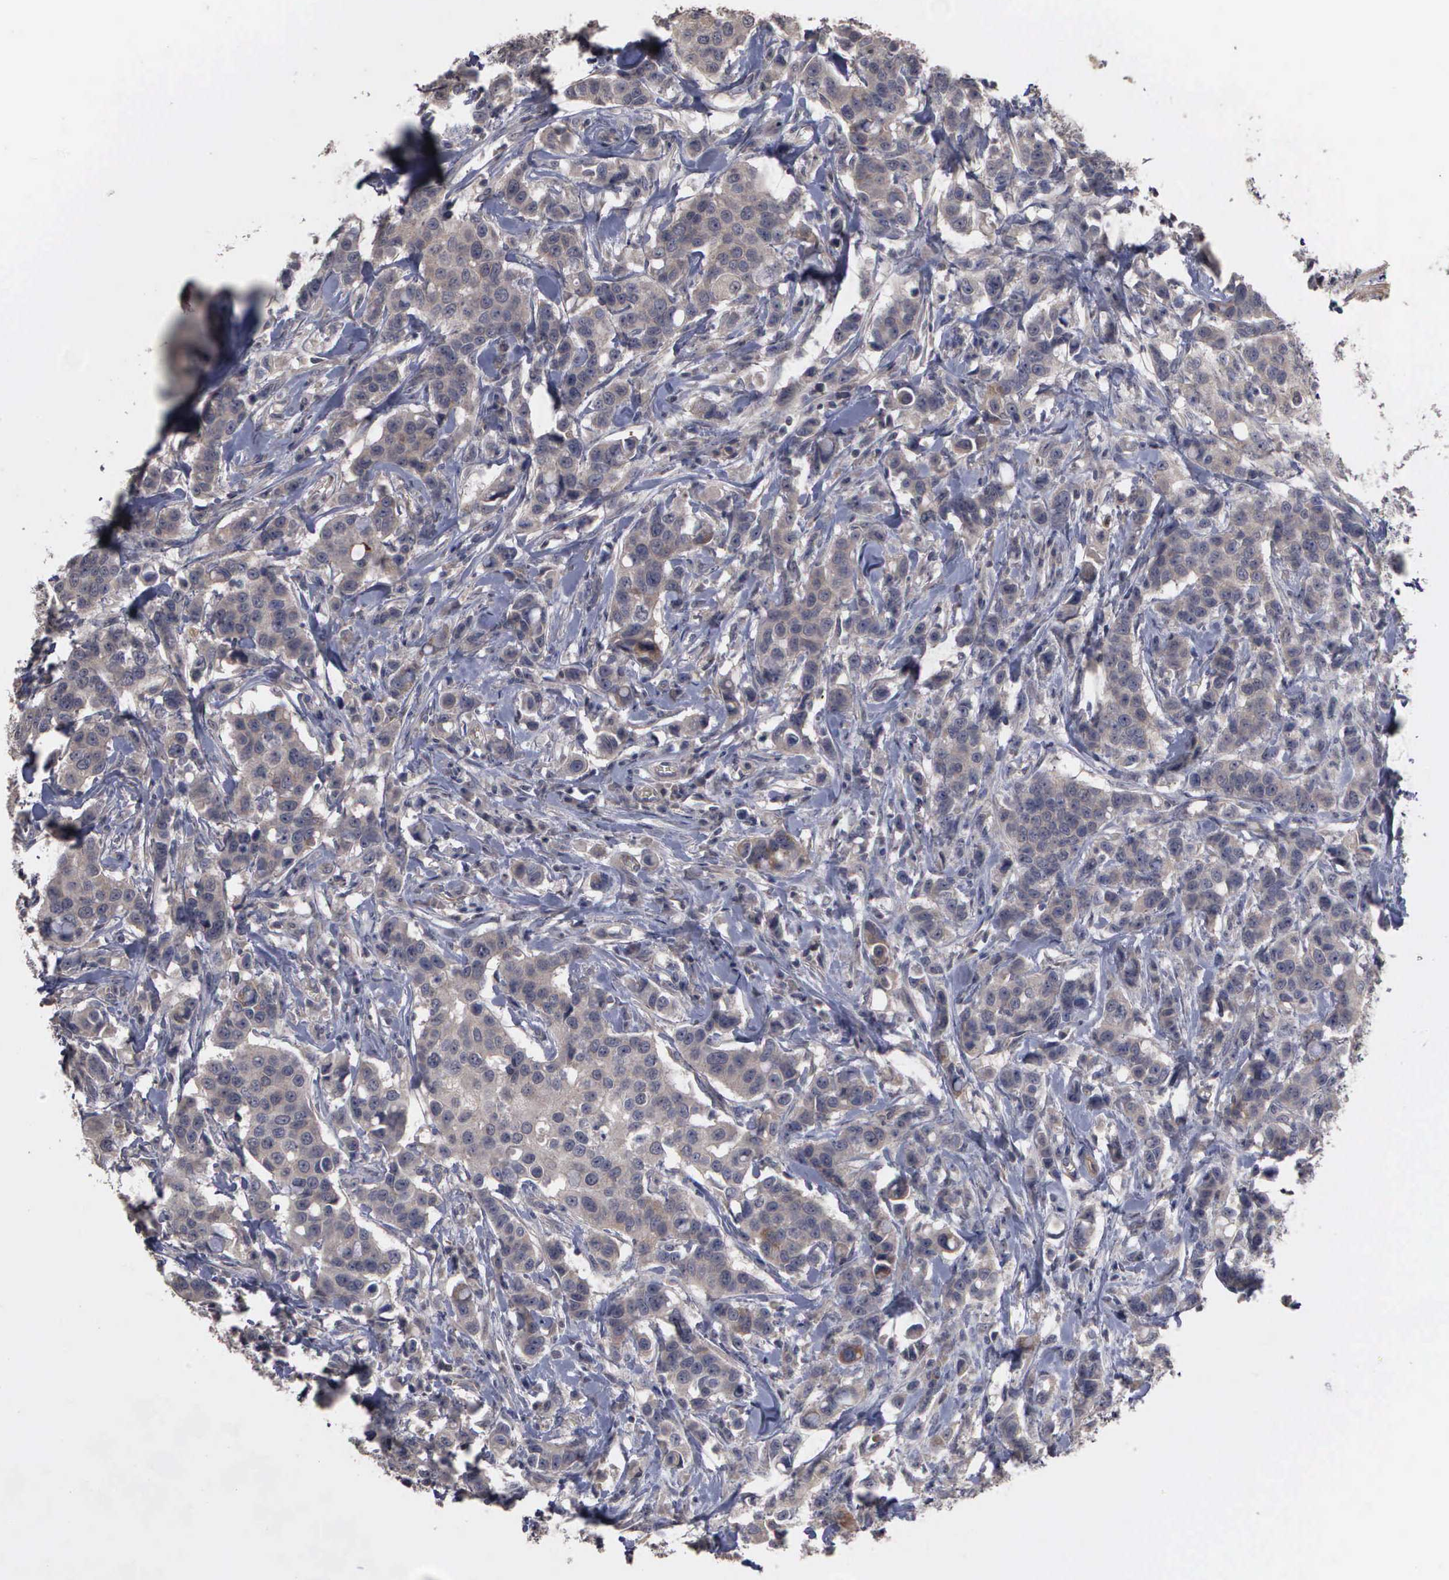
{"staining": {"intensity": "weak", "quantity": "<25%", "location": "cytoplasmic/membranous"}, "tissue": "breast cancer", "cell_type": "Tumor cells", "image_type": "cancer", "snomed": [{"axis": "morphology", "description": "Duct carcinoma"}, {"axis": "topography", "description": "Breast"}], "caption": "Histopathology image shows no significant protein staining in tumor cells of infiltrating ductal carcinoma (breast).", "gene": "CRKL", "patient": {"sex": "female", "age": 27}}